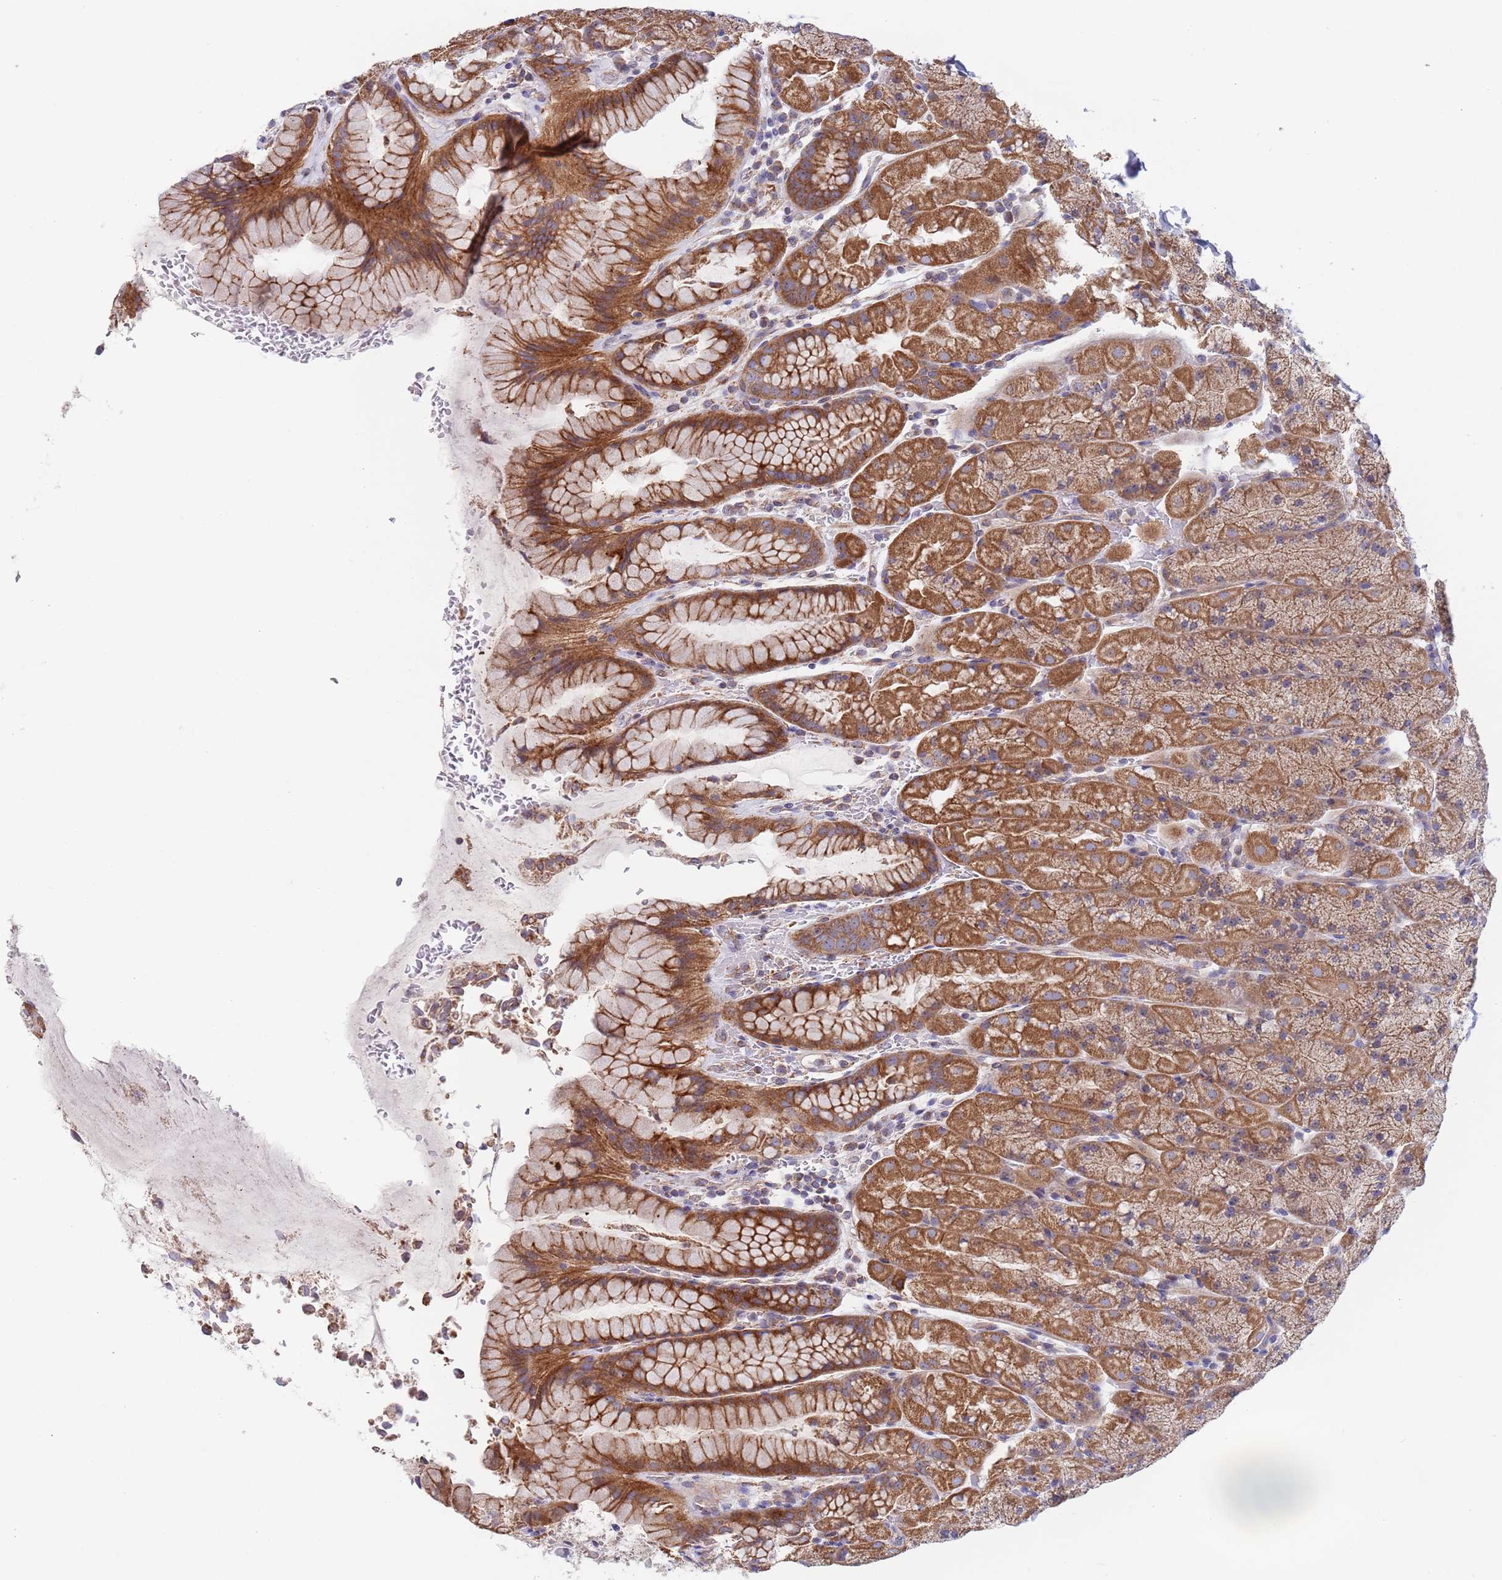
{"staining": {"intensity": "moderate", "quantity": ">75%", "location": "cytoplasmic/membranous"}, "tissue": "stomach", "cell_type": "Glandular cells", "image_type": "normal", "snomed": [{"axis": "morphology", "description": "Normal tissue, NOS"}, {"axis": "topography", "description": "Stomach, upper"}, {"axis": "topography", "description": "Stomach, lower"}], "caption": "DAB (3,3'-diaminobenzidine) immunohistochemical staining of benign human stomach shows moderate cytoplasmic/membranous protein expression in about >75% of glandular cells. (brown staining indicates protein expression, while blue staining denotes nuclei).", "gene": "PWWP3A", "patient": {"sex": "male", "age": 67}}